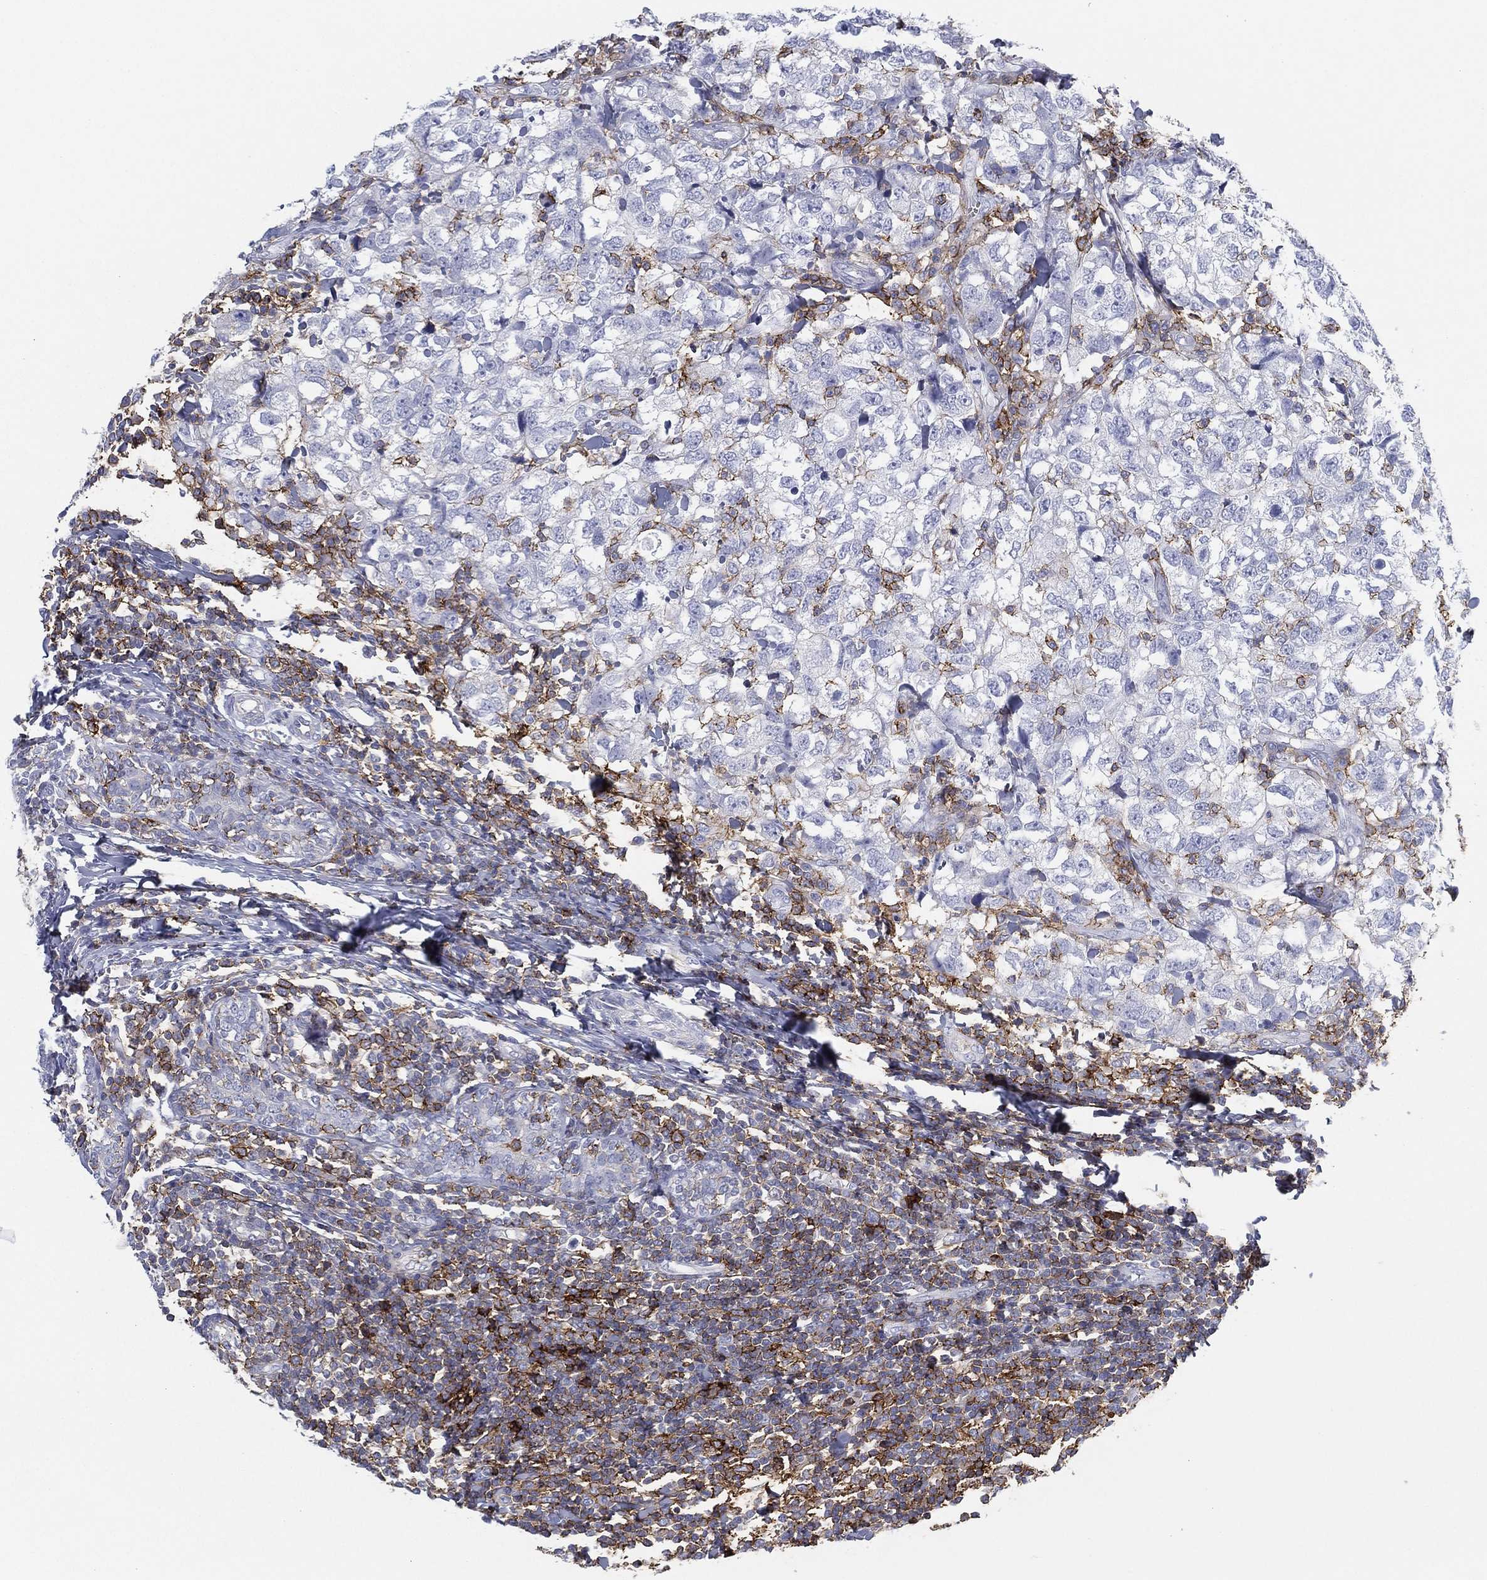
{"staining": {"intensity": "moderate", "quantity": "<25%", "location": "cytoplasmic/membranous"}, "tissue": "breast cancer", "cell_type": "Tumor cells", "image_type": "cancer", "snomed": [{"axis": "morphology", "description": "Duct carcinoma"}, {"axis": "topography", "description": "Breast"}], "caption": "A high-resolution photomicrograph shows IHC staining of breast cancer (infiltrating ductal carcinoma), which shows moderate cytoplasmic/membranous positivity in about <25% of tumor cells.", "gene": "SELPLG", "patient": {"sex": "female", "age": 30}}